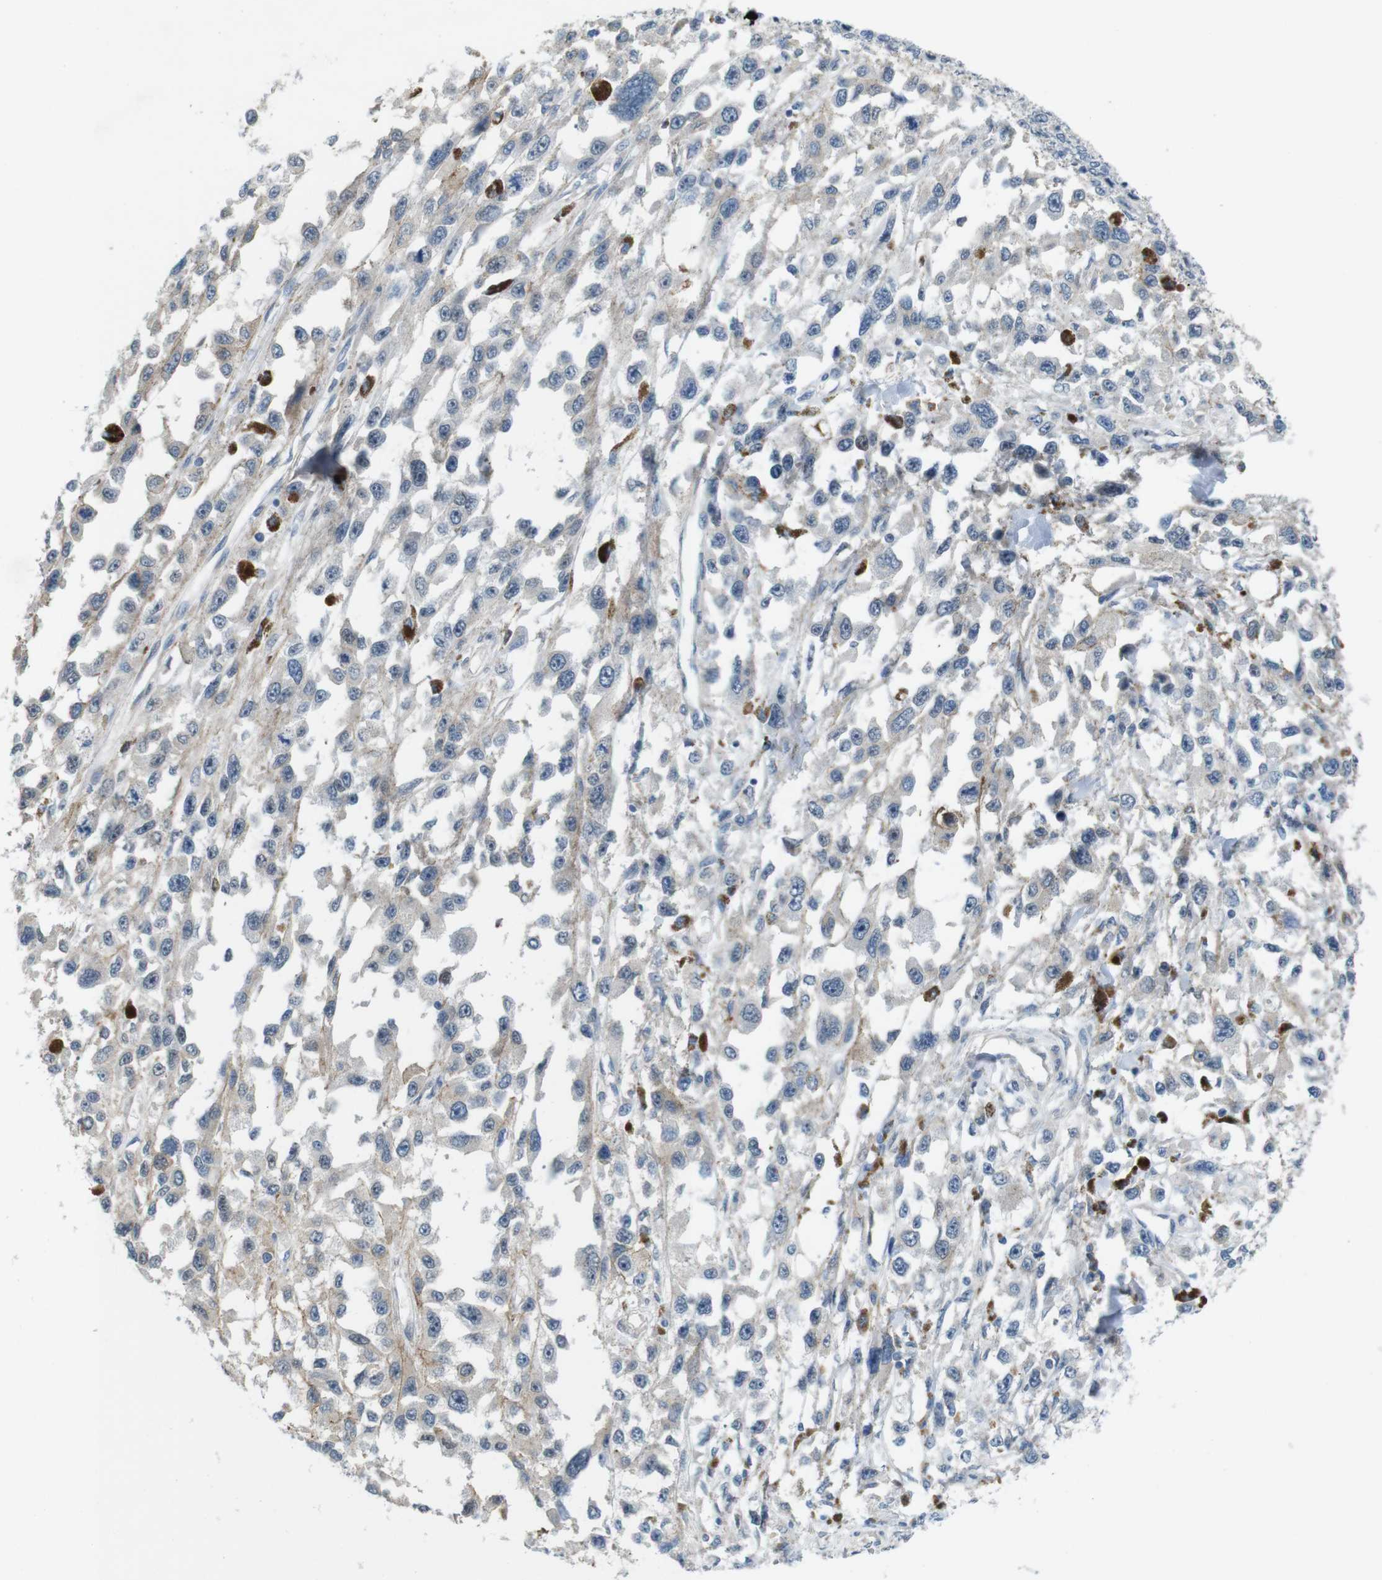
{"staining": {"intensity": "negative", "quantity": "none", "location": "none"}, "tissue": "melanoma", "cell_type": "Tumor cells", "image_type": "cancer", "snomed": [{"axis": "morphology", "description": "Malignant melanoma, Metastatic site"}, {"axis": "topography", "description": "Lymph node"}], "caption": "Immunohistochemical staining of malignant melanoma (metastatic site) reveals no significant positivity in tumor cells.", "gene": "SKI", "patient": {"sex": "male", "age": 59}}